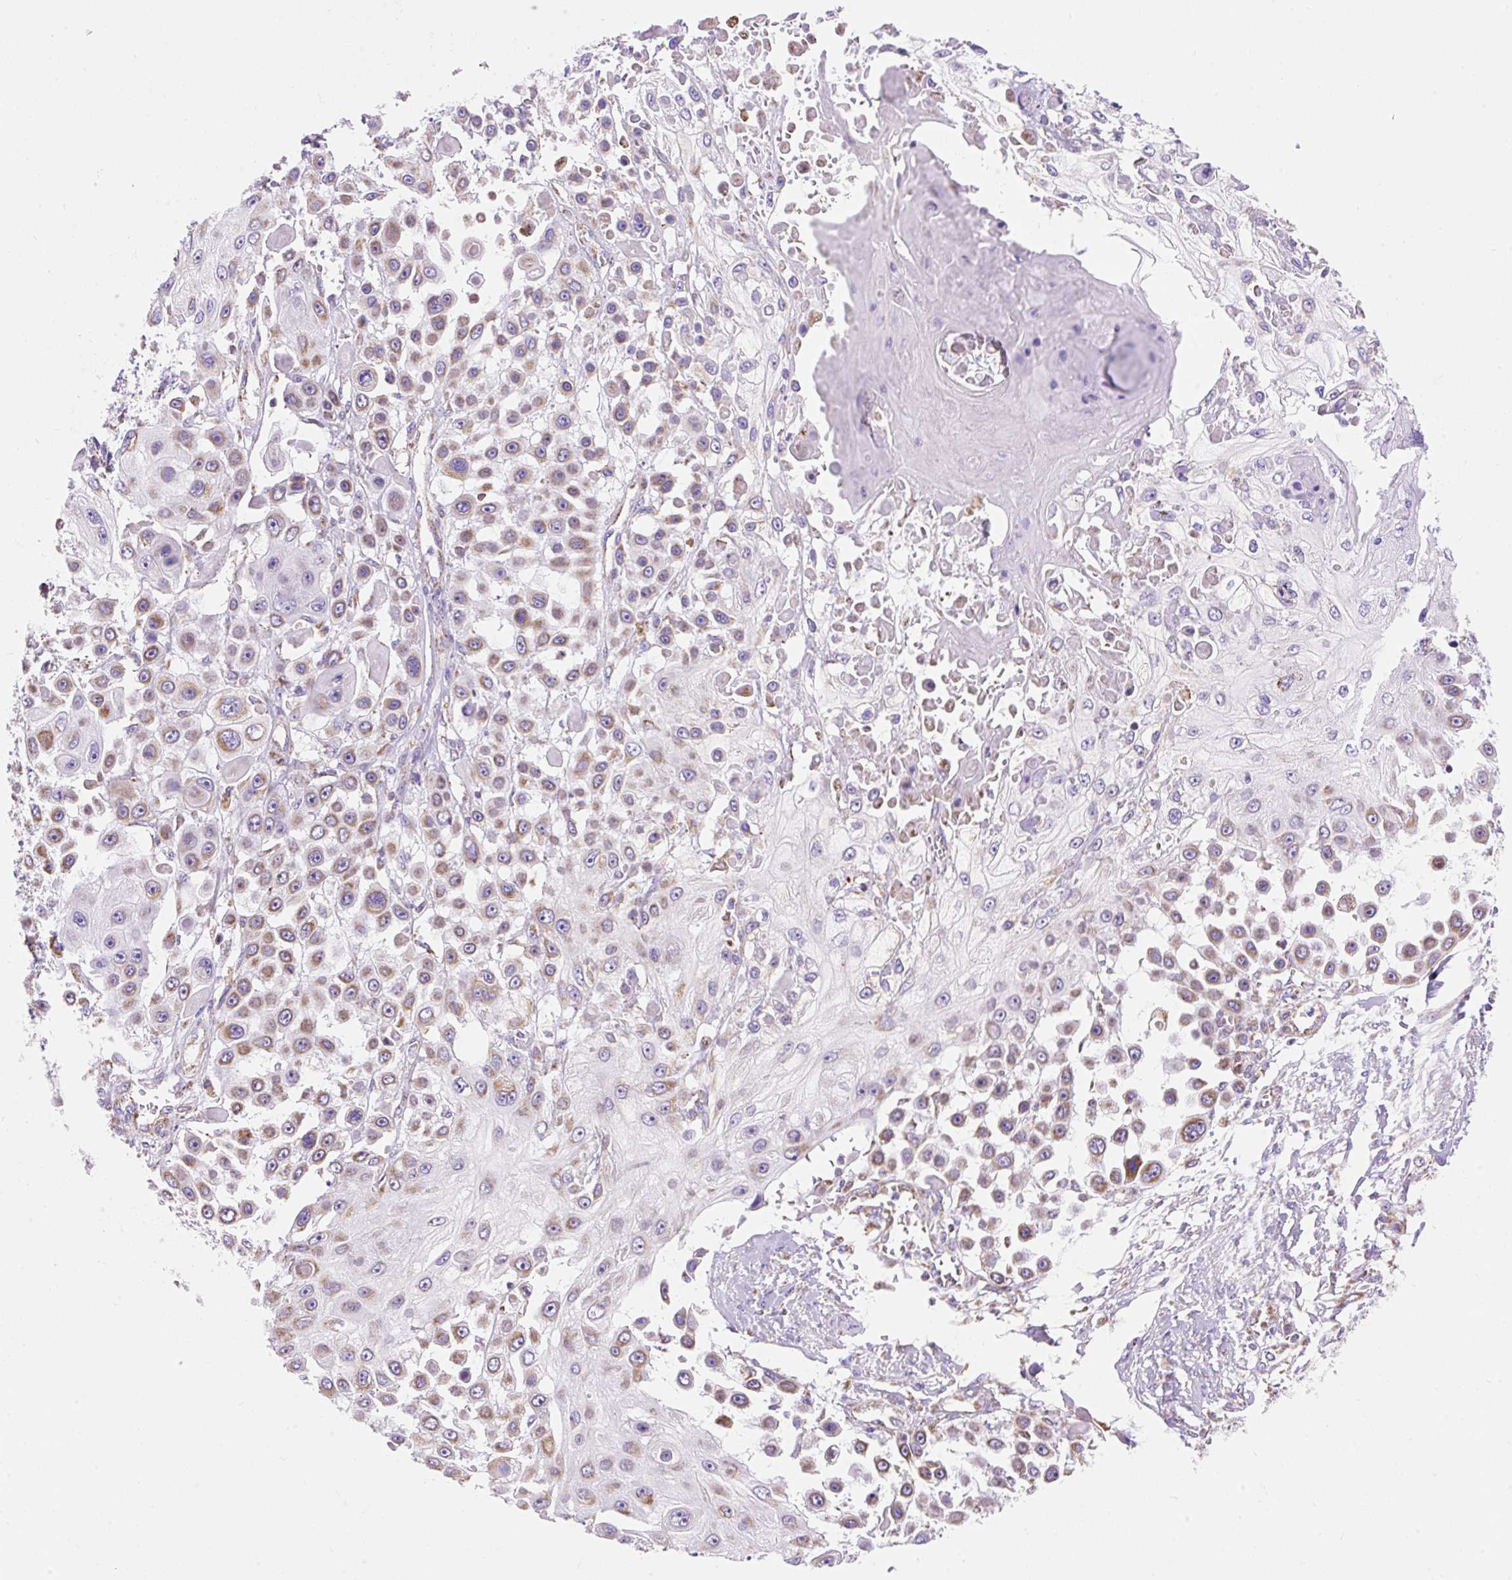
{"staining": {"intensity": "moderate", "quantity": ">75%", "location": "cytoplasmic/membranous"}, "tissue": "skin cancer", "cell_type": "Tumor cells", "image_type": "cancer", "snomed": [{"axis": "morphology", "description": "Squamous cell carcinoma, NOS"}, {"axis": "topography", "description": "Skin"}], "caption": "This image demonstrates skin cancer stained with immunohistochemistry (IHC) to label a protein in brown. The cytoplasmic/membranous of tumor cells show moderate positivity for the protein. Nuclei are counter-stained blue.", "gene": "DAAM2", "patient": {"sex": "male", "age": 67}}